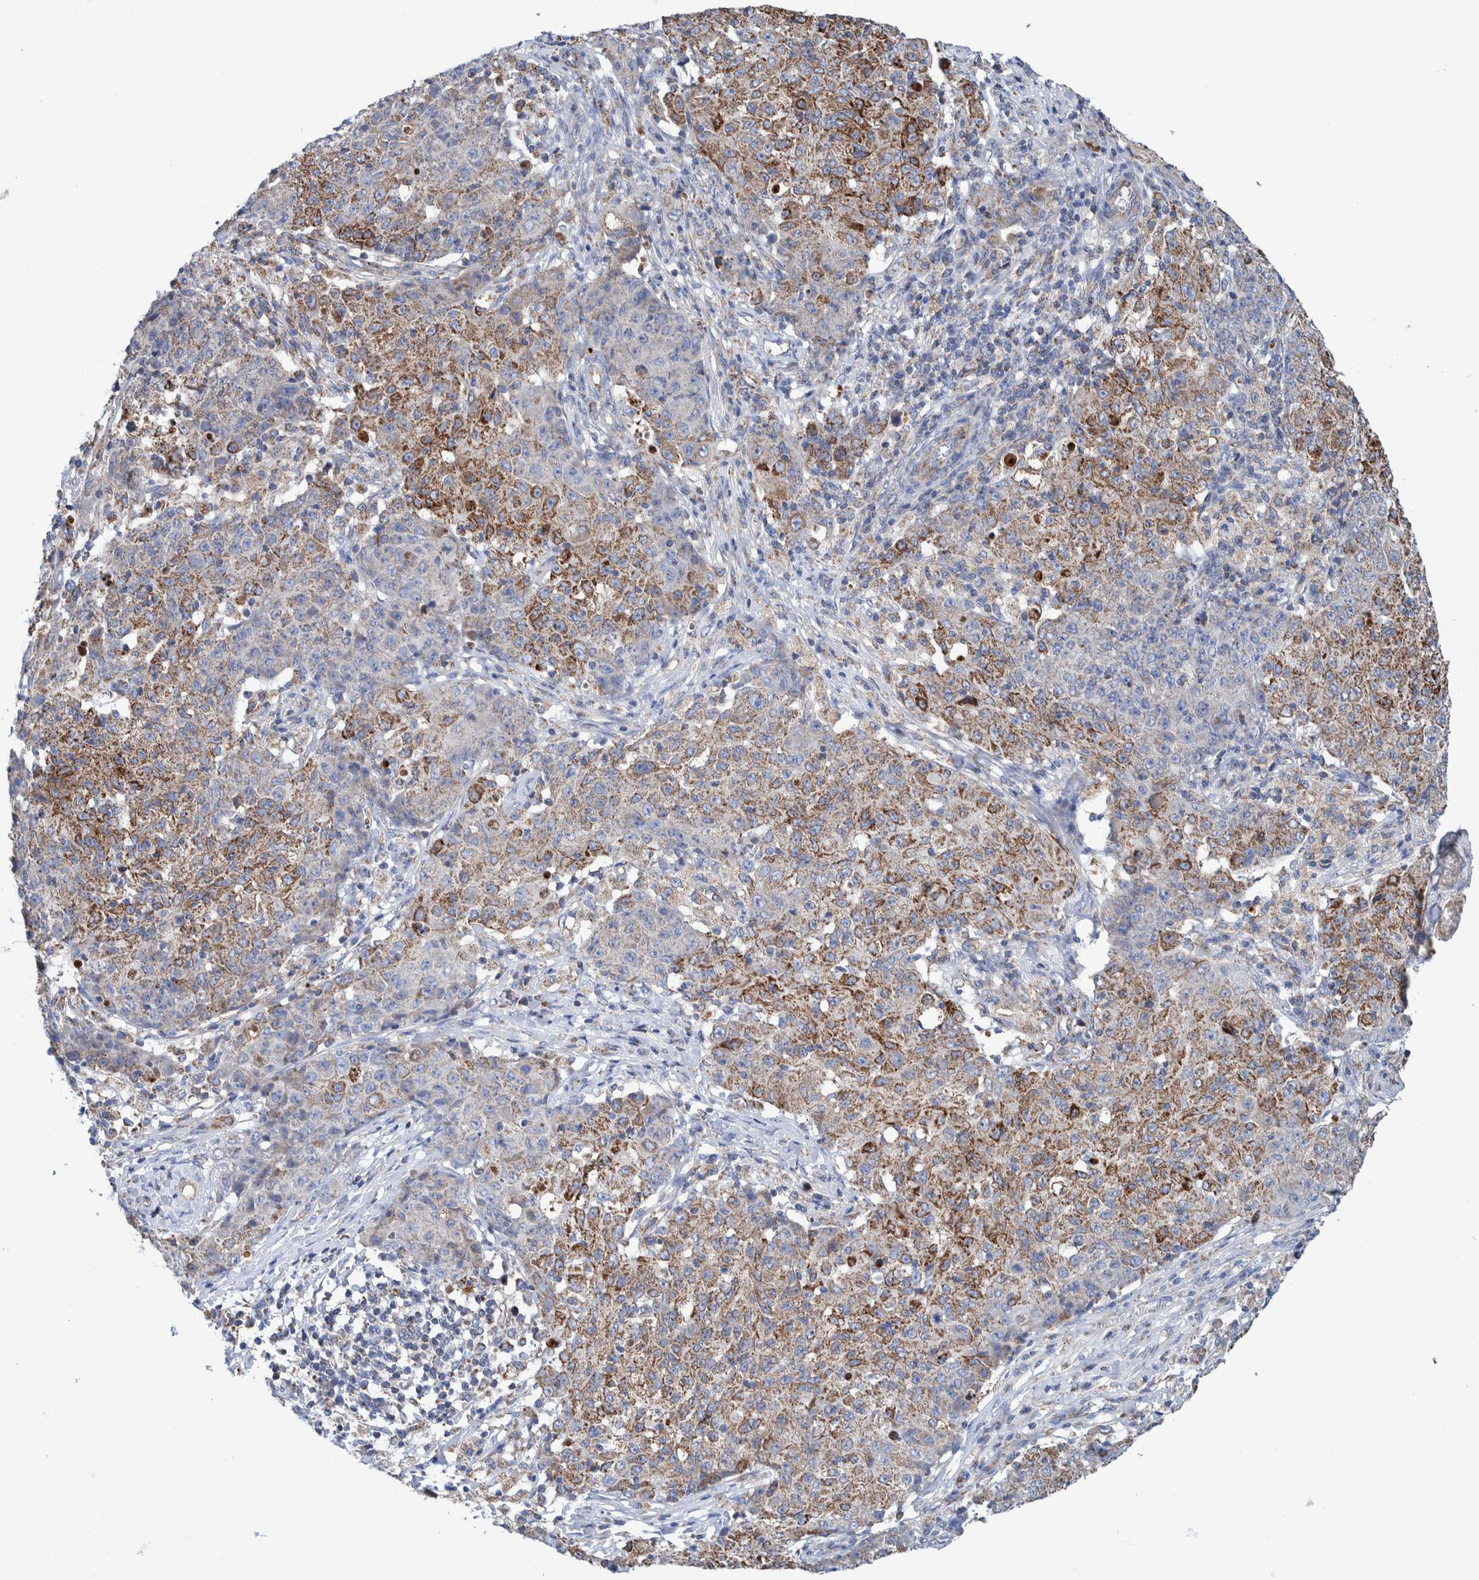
{"staining": {"intensity": "moderate", "quantity": ">75%", "location": "cytoplasmic/membranous"}, "tissue": "ovarian cancer", "cell_type": "Tumor cells", "image_type": "cancer", "snomed": [{"axis": "morphology", "description": "Carcinoma, endometroid"}, {"axis": "topography", "description": "Ovary"}], "caption": "A brown stain highlights moderate cytoplasmic/membranous positivity of a protein in endometroid carcinoma (ovarian) tumor cells.", "gene": "DECR1", "patient": {"sex": "female", "age": 42}}